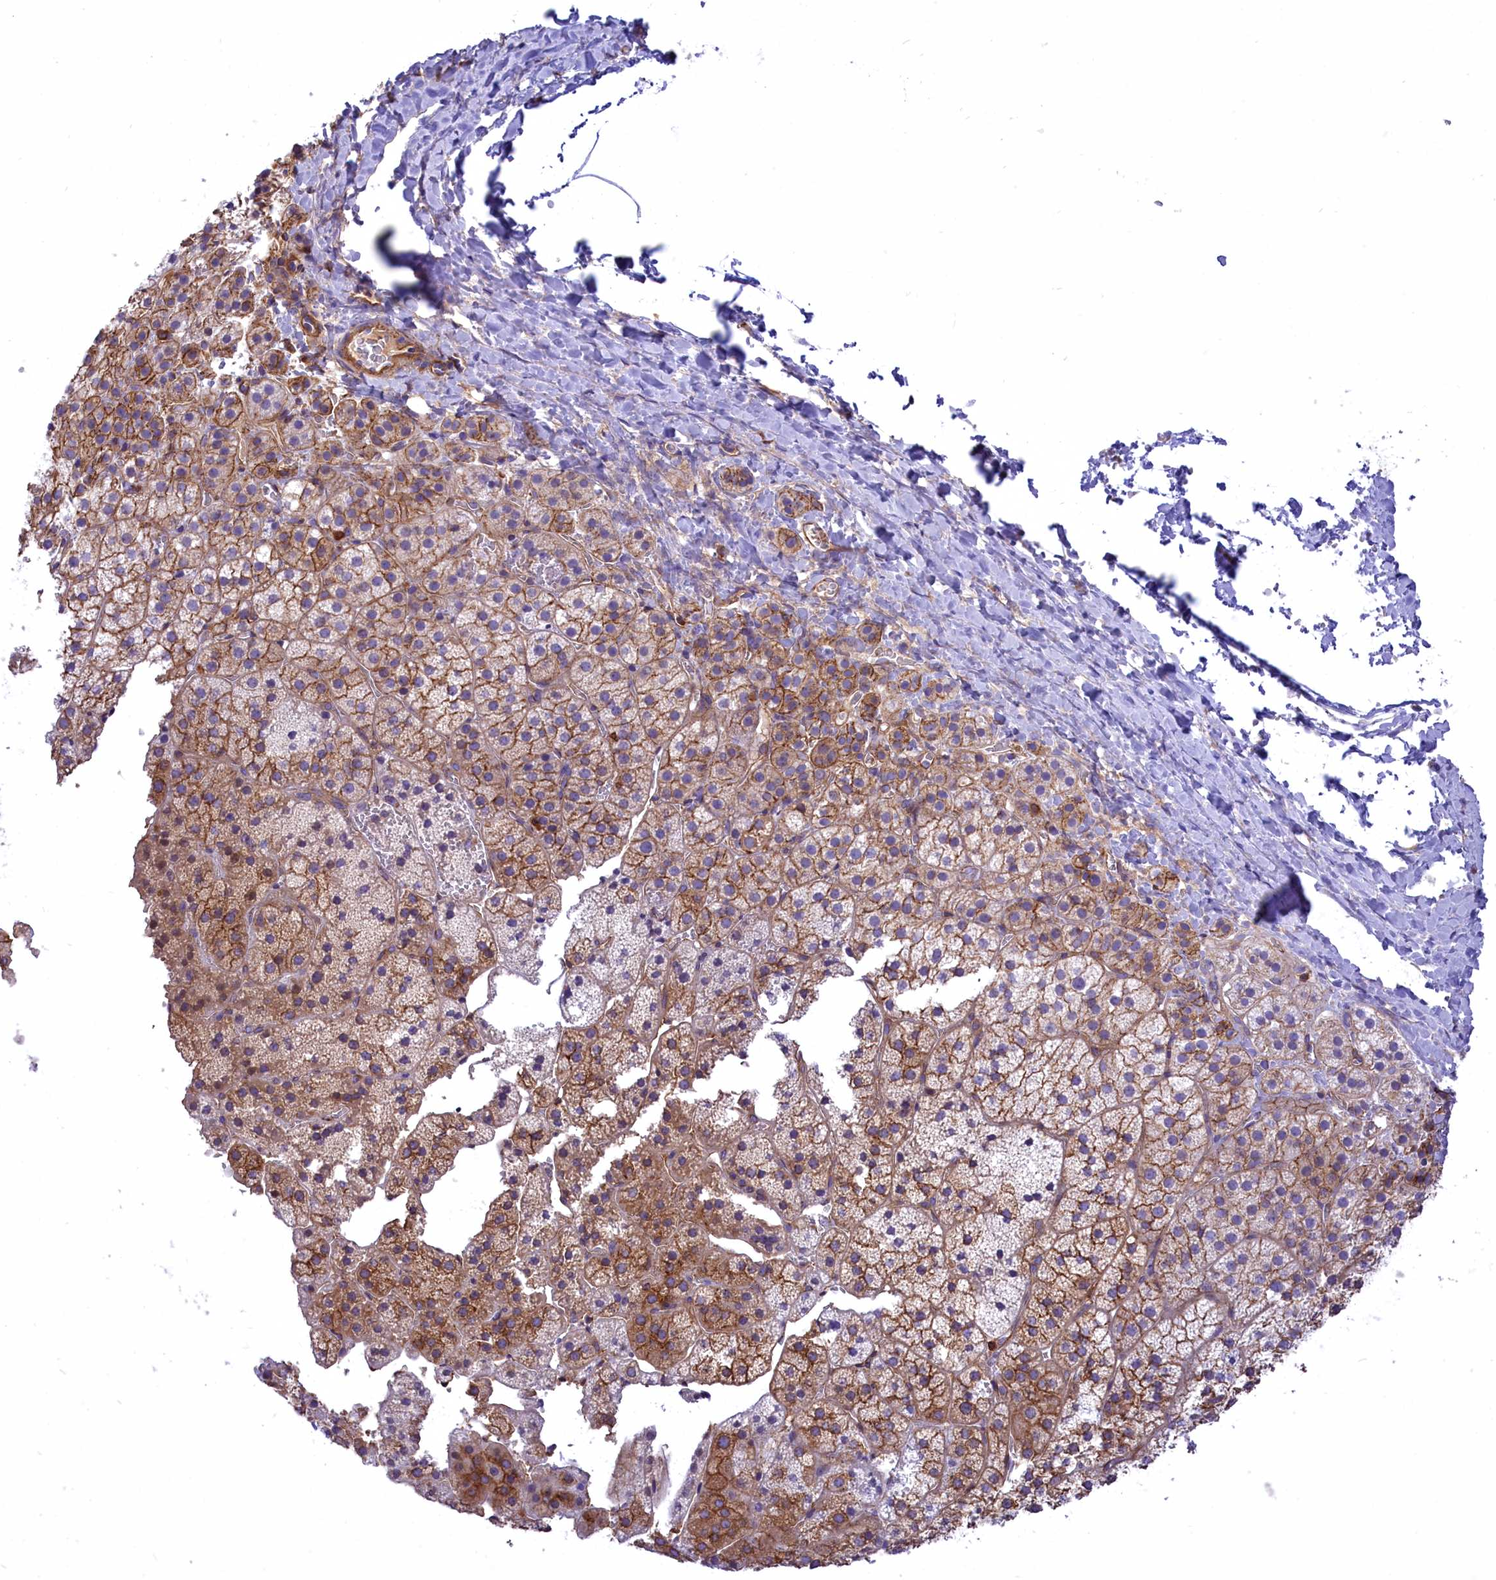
{"staining": {"intensity": "moderate", "quantity": ">75%", "location": "cytoplasmic/membranous"}, "tissue": "adrenal gland", "cell_type": "Glandular cells", "image_type": "normal", "snomed": [{"axis": "morphology", "description": "Normal tissue, NOS"}, {"axis": "topography", "description": "Adrenal gland"}], "caption": "Moderate cytoplasmic/membranous expression for a protein is present in about >75% of glandular cells of benign adrenal gland using immunohistochemistry.", "gene": "SEPTIN9", "patient": {"sex": "female", "age": 44}}